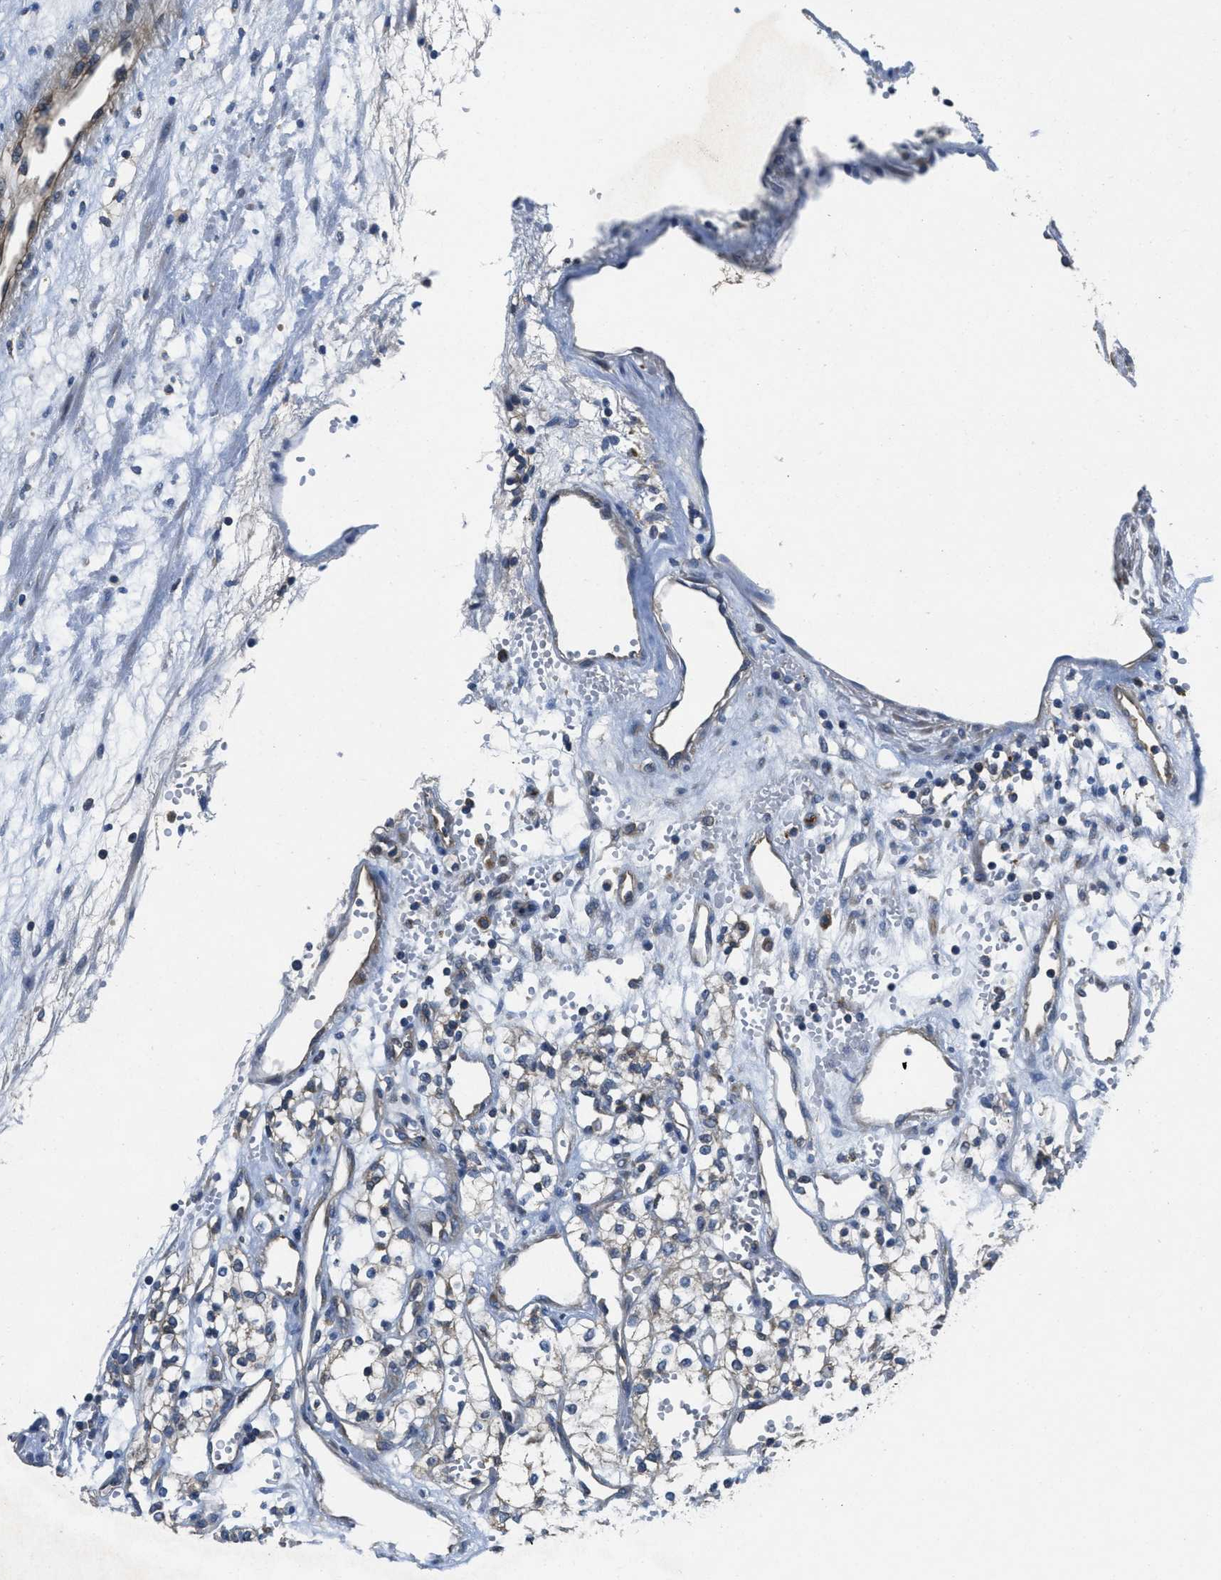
{"staining": {"intensity": "weak", "quantity": "25%-75%", "location": "cytoplasmic/membranous"}, "tissue": "renal cancer", "cell_type": "Tumor cells", "image_type": "cancer", "snomed": [{"axis": "morphology", "description": "Adenocarcinoma, NOS"}, {"axis": "topography", "description": "Kidney"}], "caption": "Immunohistochemistry (IHC) of renal cancer exhibits low levels of weak cytoplasmic/membranous staining in approximately 25%-75% of tumor cells. (DAB = brown stain, brightfield microscopy at high magnification).", "gene": "GALK1", "patient": {"sex": "male", "age": 59}}